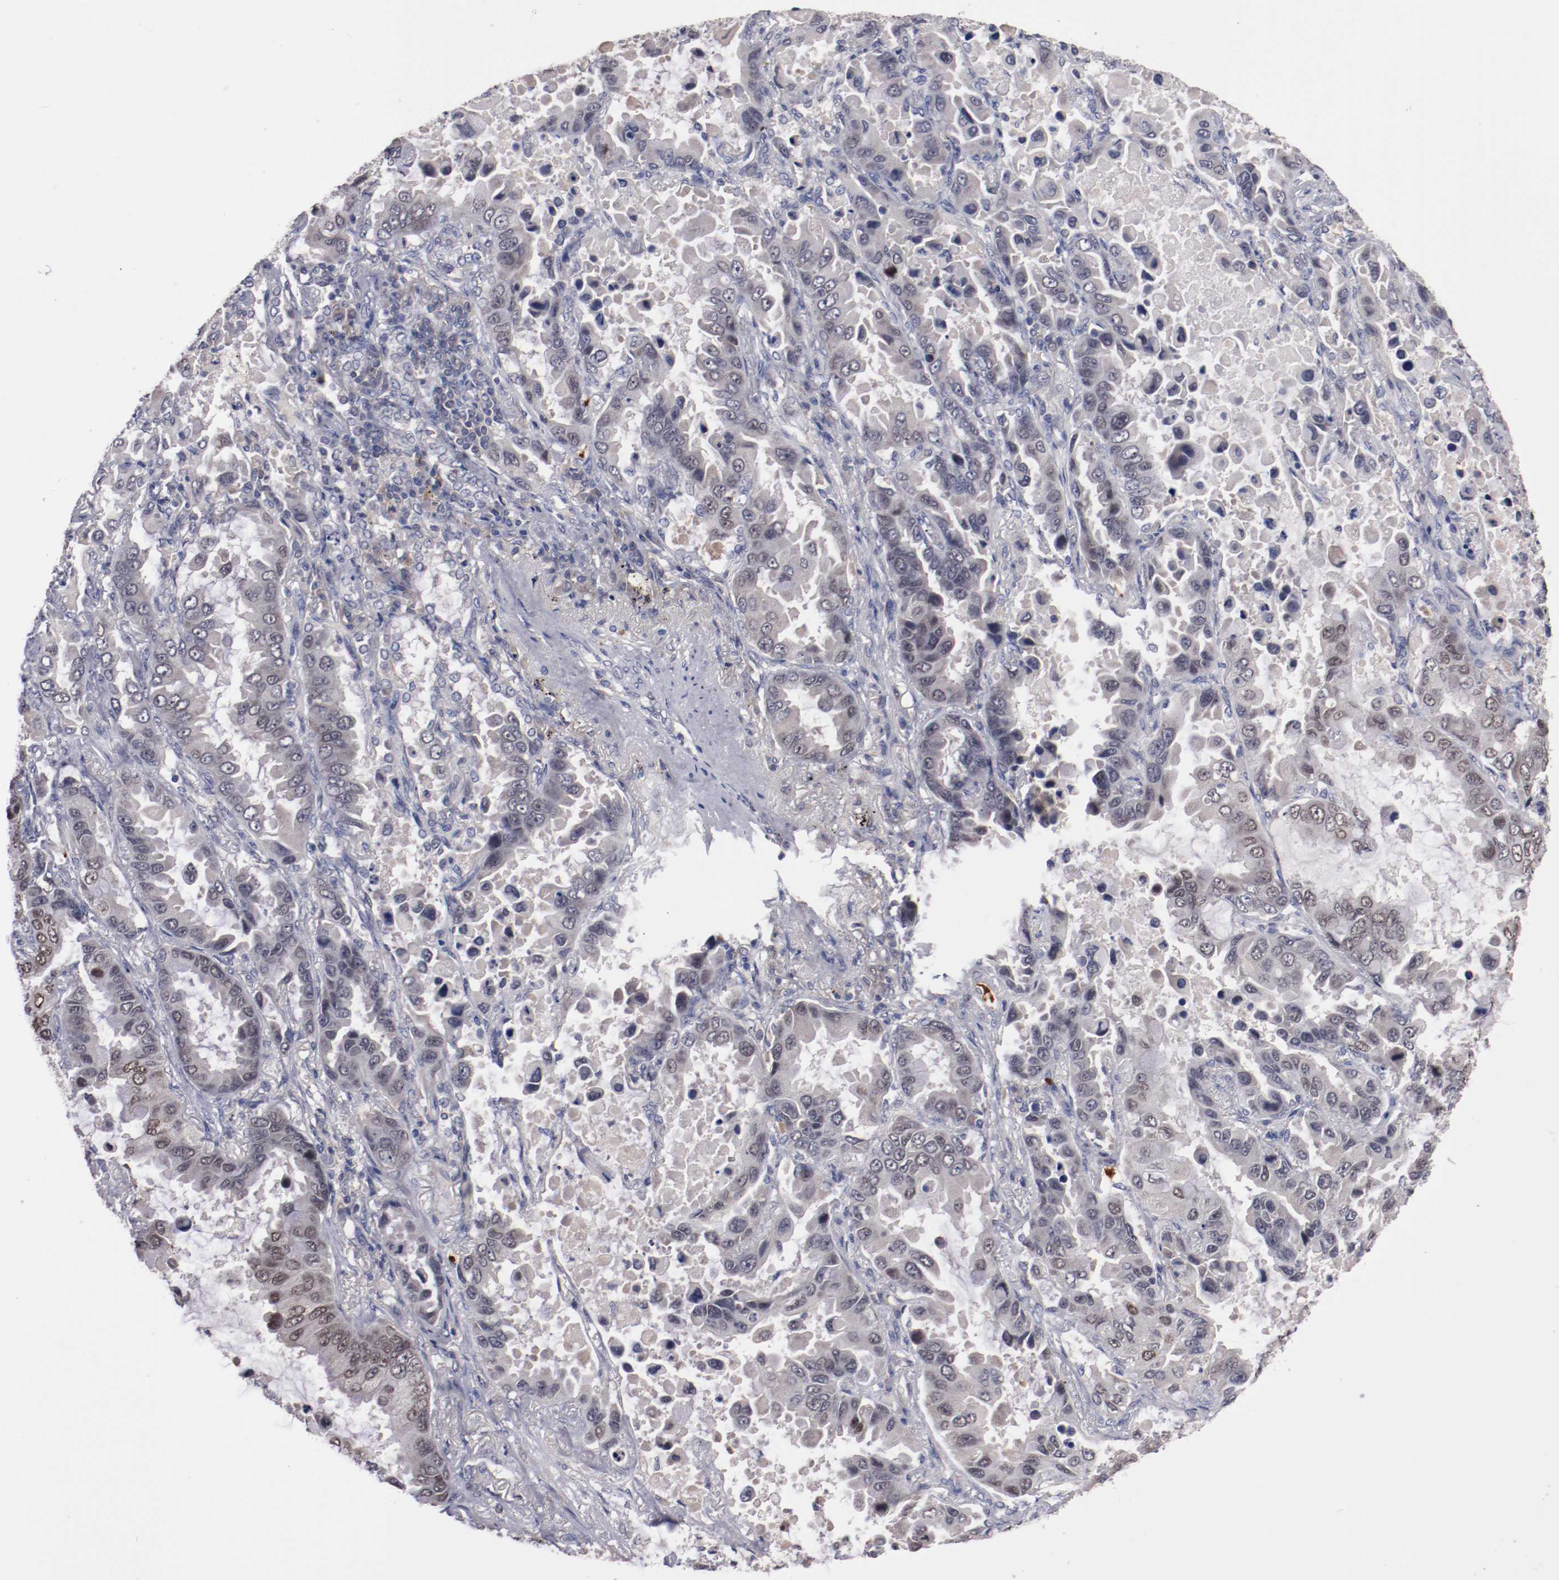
{"staining": {"intensity": "weak", "quantity": "<25%", "location": "nuclear"}, "tissue": "lung cancer", "cell_type": "Tumor cells", "image_type": "cancer", "snomed": [{"axis": "morphology", "description": "Adenocarcinoma, NOS"}, {"axis": "topography", "description": "Lung"}], "caption": "Immunohistochemical staining of lung adenocarcinoma displays no significant staining in tumor cells. (Brightfield microscopy of DAB (3,3'-diaminobenzidine) immunohistochemistry at high magnification).", "gene": "FAM81A", "patient": {"sex": "male", "age": 64}}